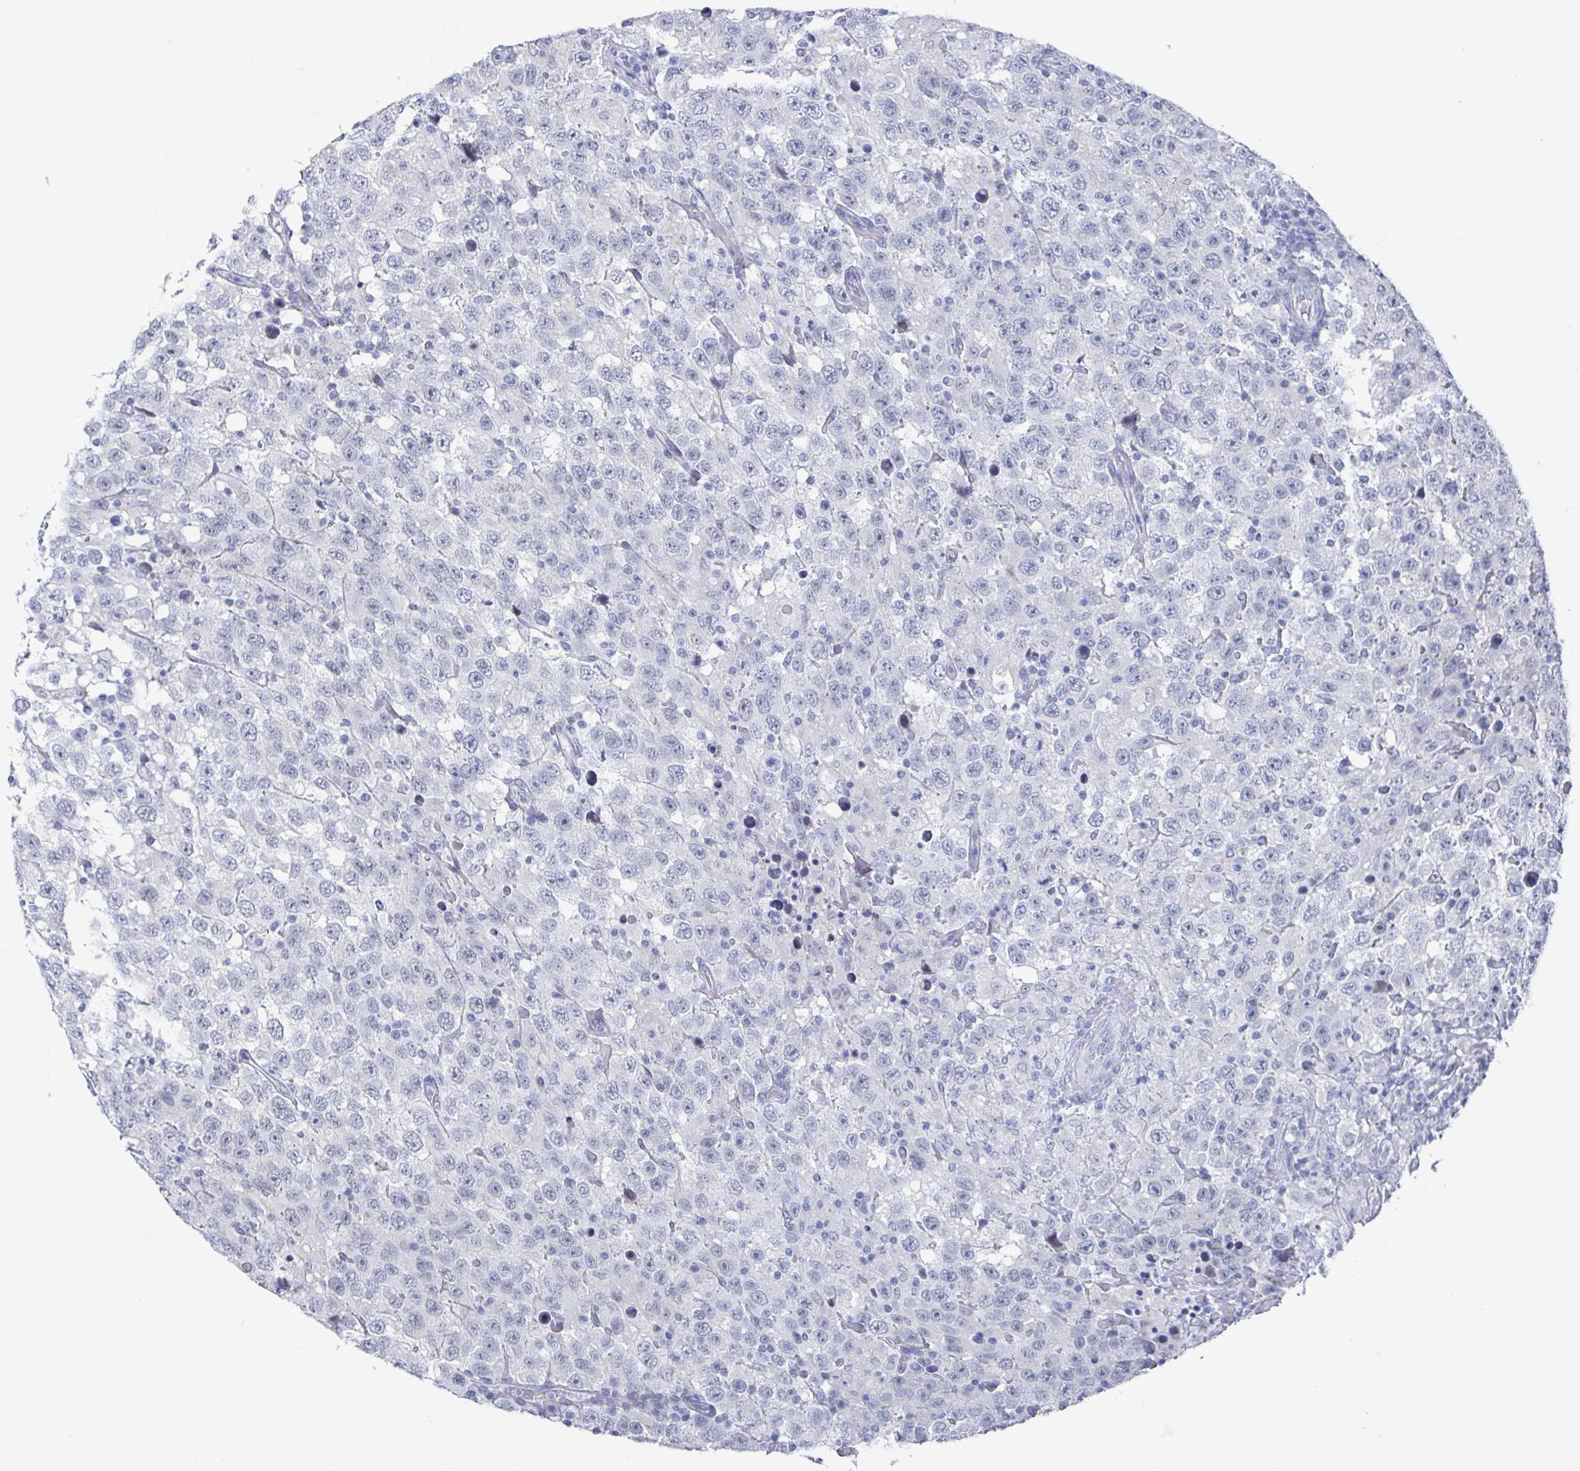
{"staining": {"intensity": "negative", "quantity": "none", "location": "none"}, "tissue": "testis cancer", "cell_type": "Tumor cells", "image_type": "cancer", "snomed": [{"axis": "morphology", "description": "Seminoma, NOS"}, {"axis": "topography", "description": "Testis"}], "caption": "IHC of seminoma (testis) shows no staining in tumor cells. (DAB immunohistochemistry, high magnification).", "gene": "CAMKV", "patient": {"sex": "male", "age": 41}}